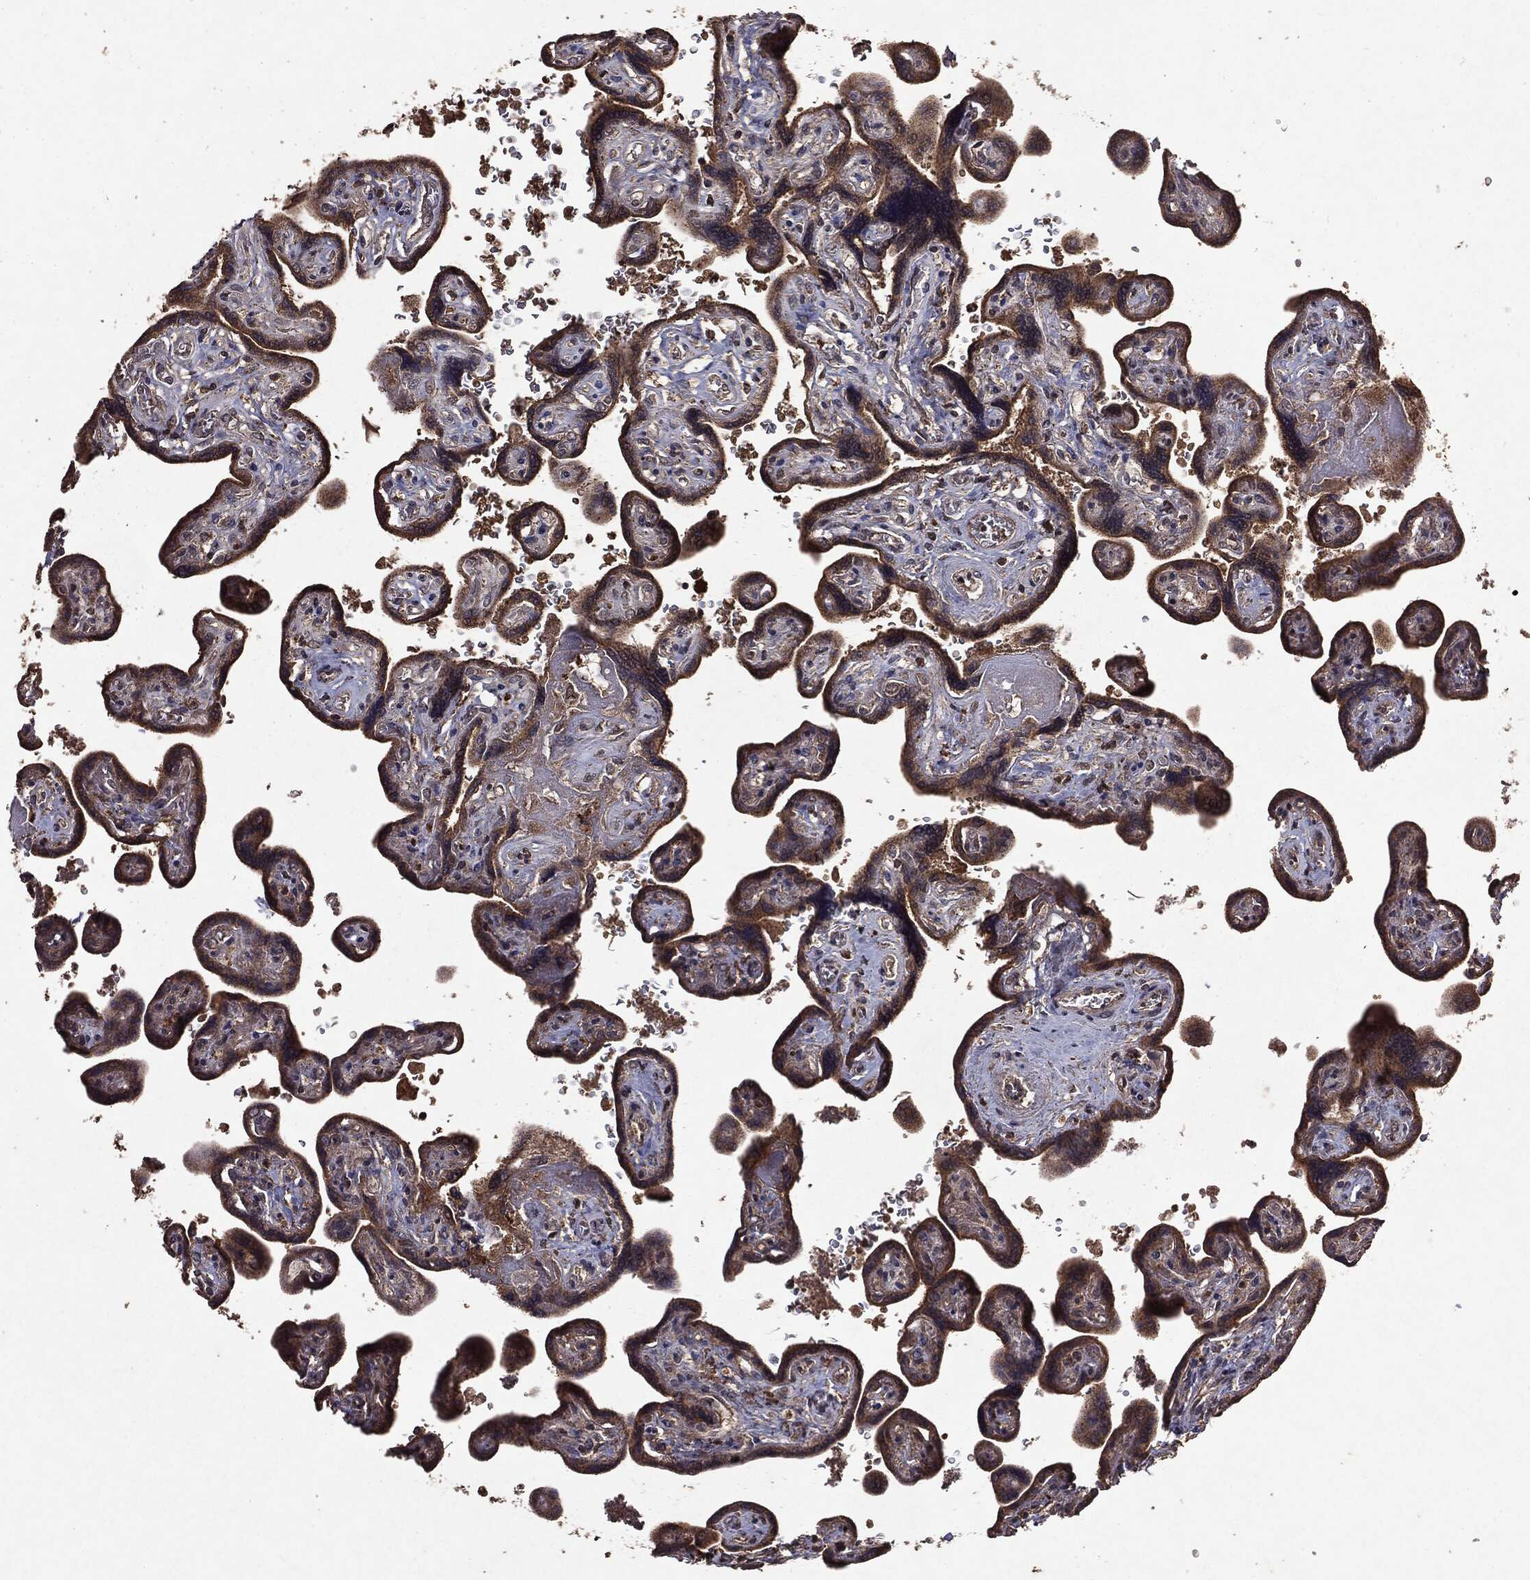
{"staining": {"intensity": "weak", "quantity": ">75%", "location": "cytoplasmic/membranous"}, "tissue": "placenta", "cell_type": "Decidual cells", "image_type": "normal", "snomed": [{"axis": "morphology", "description": "Normal tissue, NOS"}, {"axis": "topography", "description": "Placenta"}], "caption": "Protein expression analysis of unremarkable human placenta reveals weak cytoplasmic/membranous expression in approximately >75% of decidual cells.", "gene": "MTOR", "patient": {"sex": "female", "age": 32}}